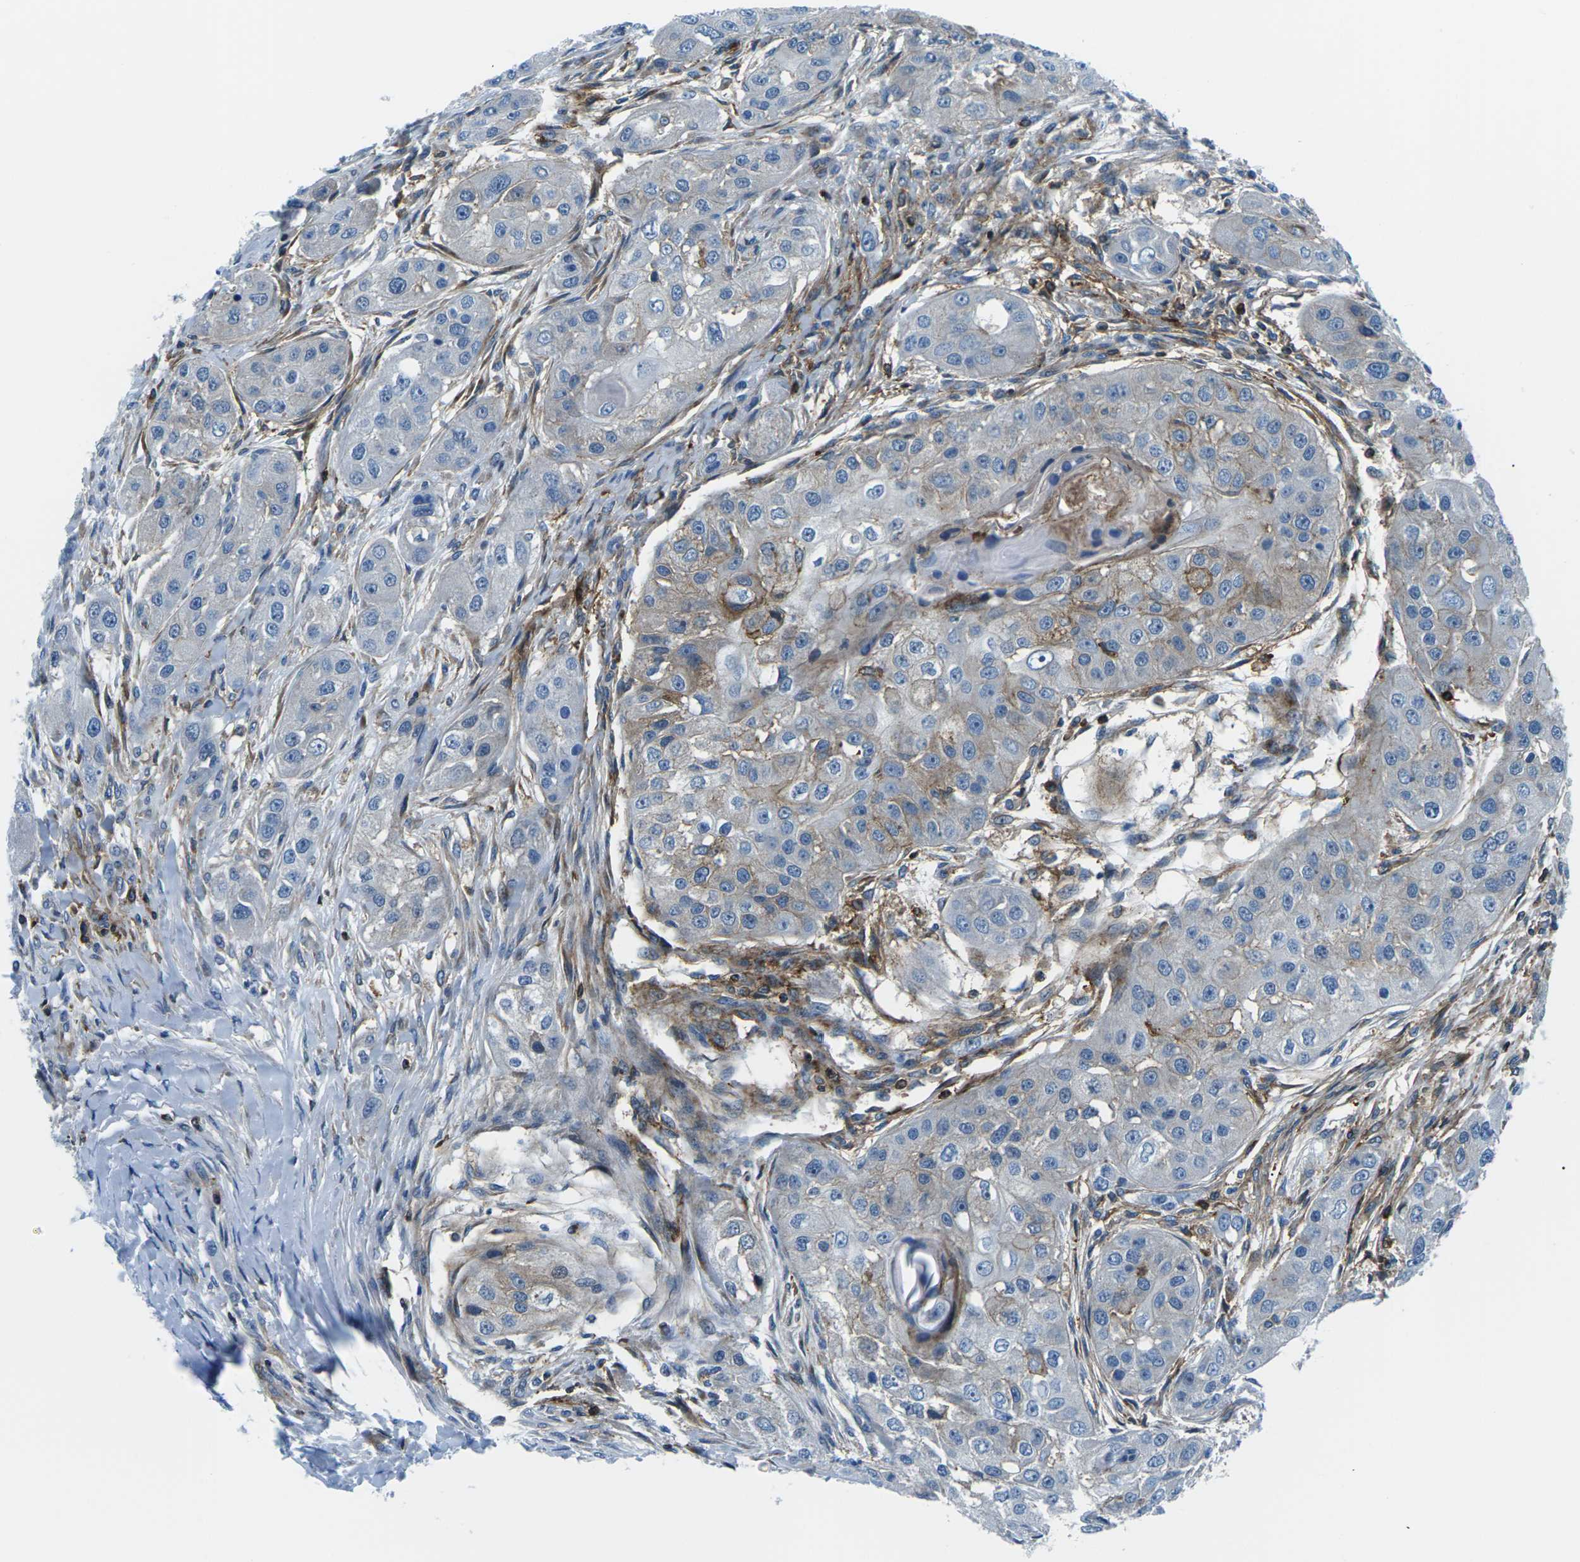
{"staining": {"intensity": "weak", "quantity": "25%-75%", "location": "cytoplasmic/membranous"}, "tissue": "head and neck cancer", "cell_type": "Tumor cells", "image_type": "cancer", "snomed": [{"axis": "morphology", "description": "Normal tissue, NOS"}, {"axis": "morphology", "description": "Squamous cell carcinoma, NOS"}, {"axis": "topography", "description": "Skeletal muscle"}, {"axis": "topography", "description": "Head-Neck"}], "caption": "A photomicrograph of squamous cell carcinoma (head and neck) stained for a protein displays weak cytoplasmic/membranous brown staining in tumor cells.", "gene": "SOCS4", "patient": {"sex": "male", "age": 51}}